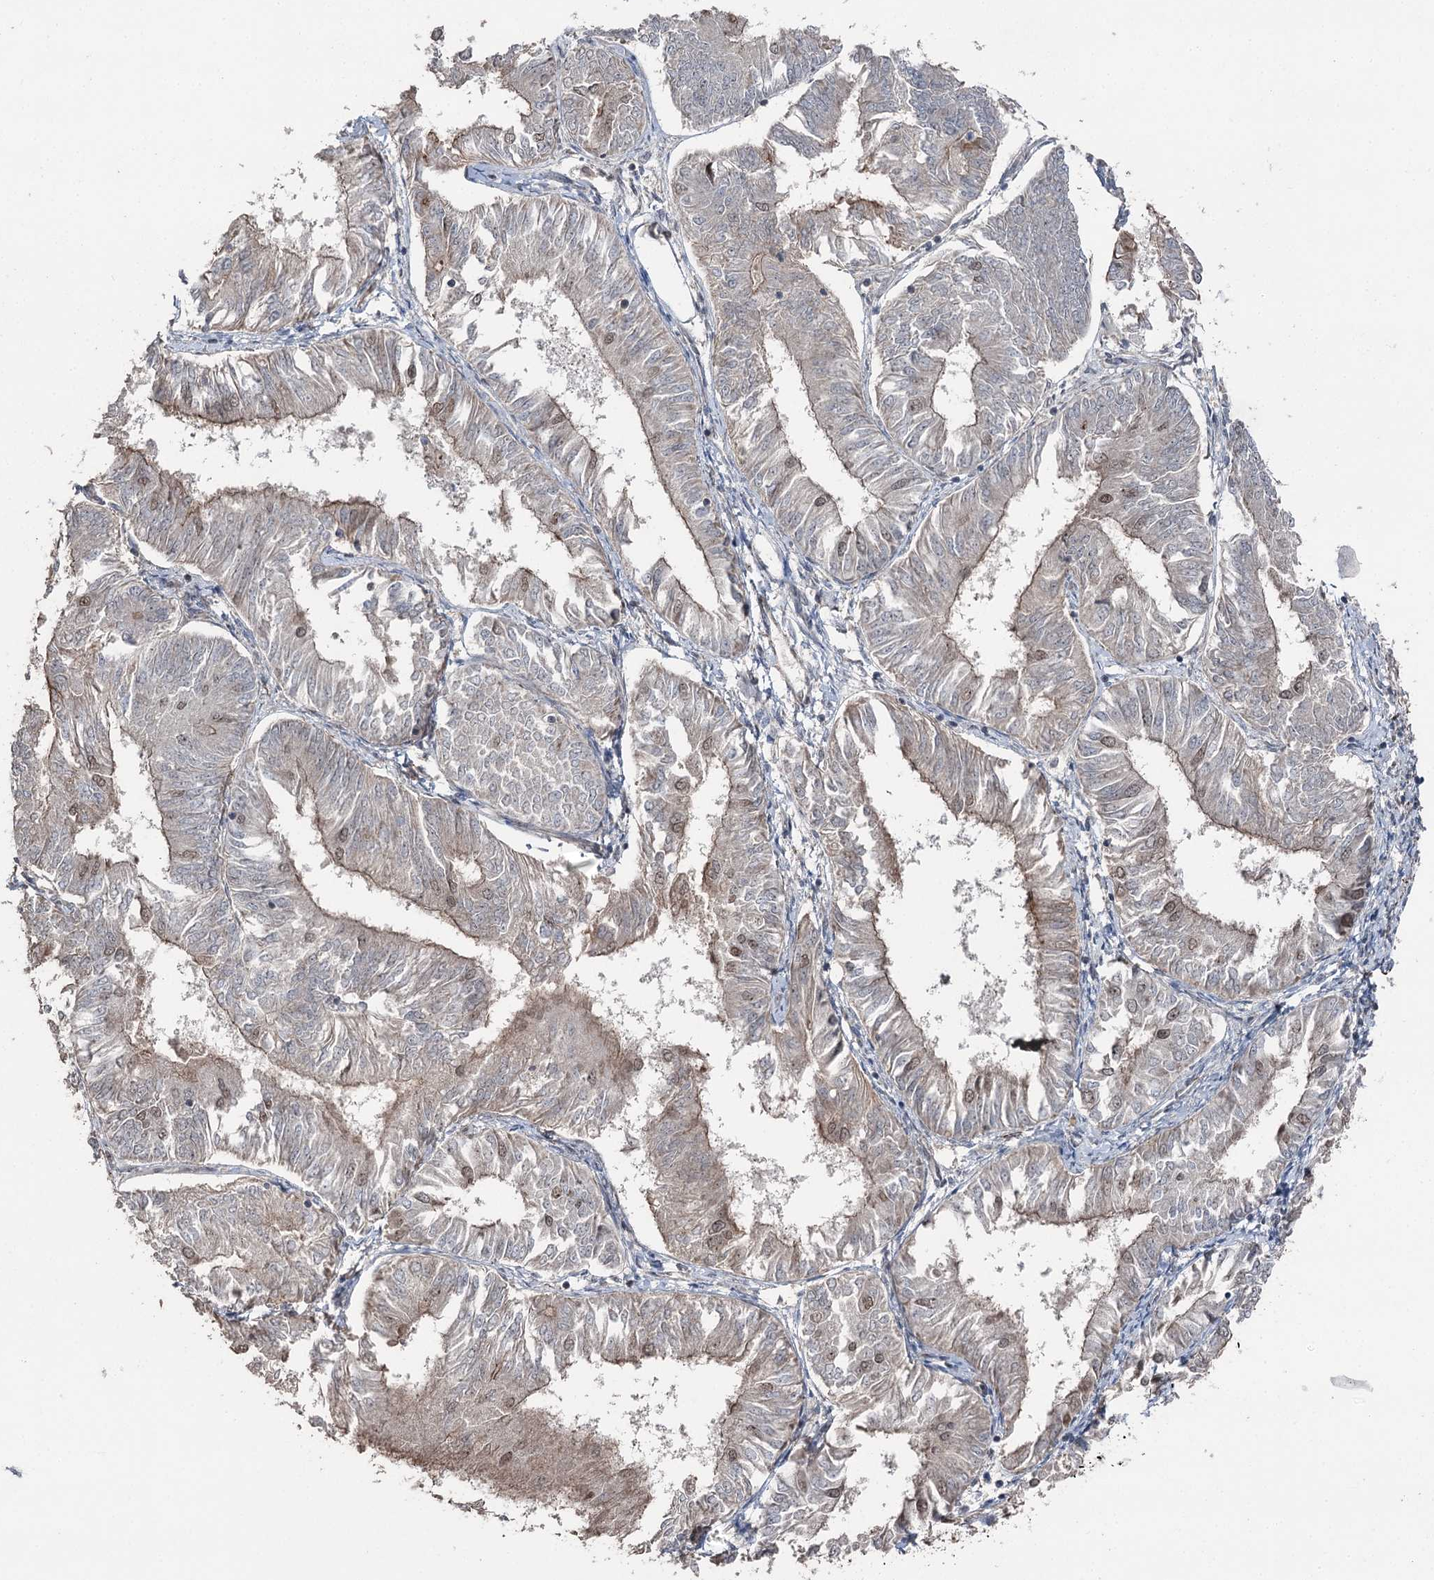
{"staining": {"intensity": "moderate", "quantity": "<25%", "location": "cytoplasmic/membranous"}, "tissue": "endometrial cancer", "cell_type": "Tumor cells", "image_type": "cancer", "snomed": [{"axis": "morphology", "description": "Adenocarcinoma, NOS"}, {"axis": "topography", "description": "Endometrium"}], "caption": "This micrograph exhibits adenocarcinoma (endometrial) stained with immunohistochemistry (IHC) to label a protein in brown. The cytoplasmic/membranous of tumor cells show moderate positivity for the protein. Nuclei are counter-stained blue.", "gene": "CCDC82", "patient": {"sex": "female", "age": 58}}